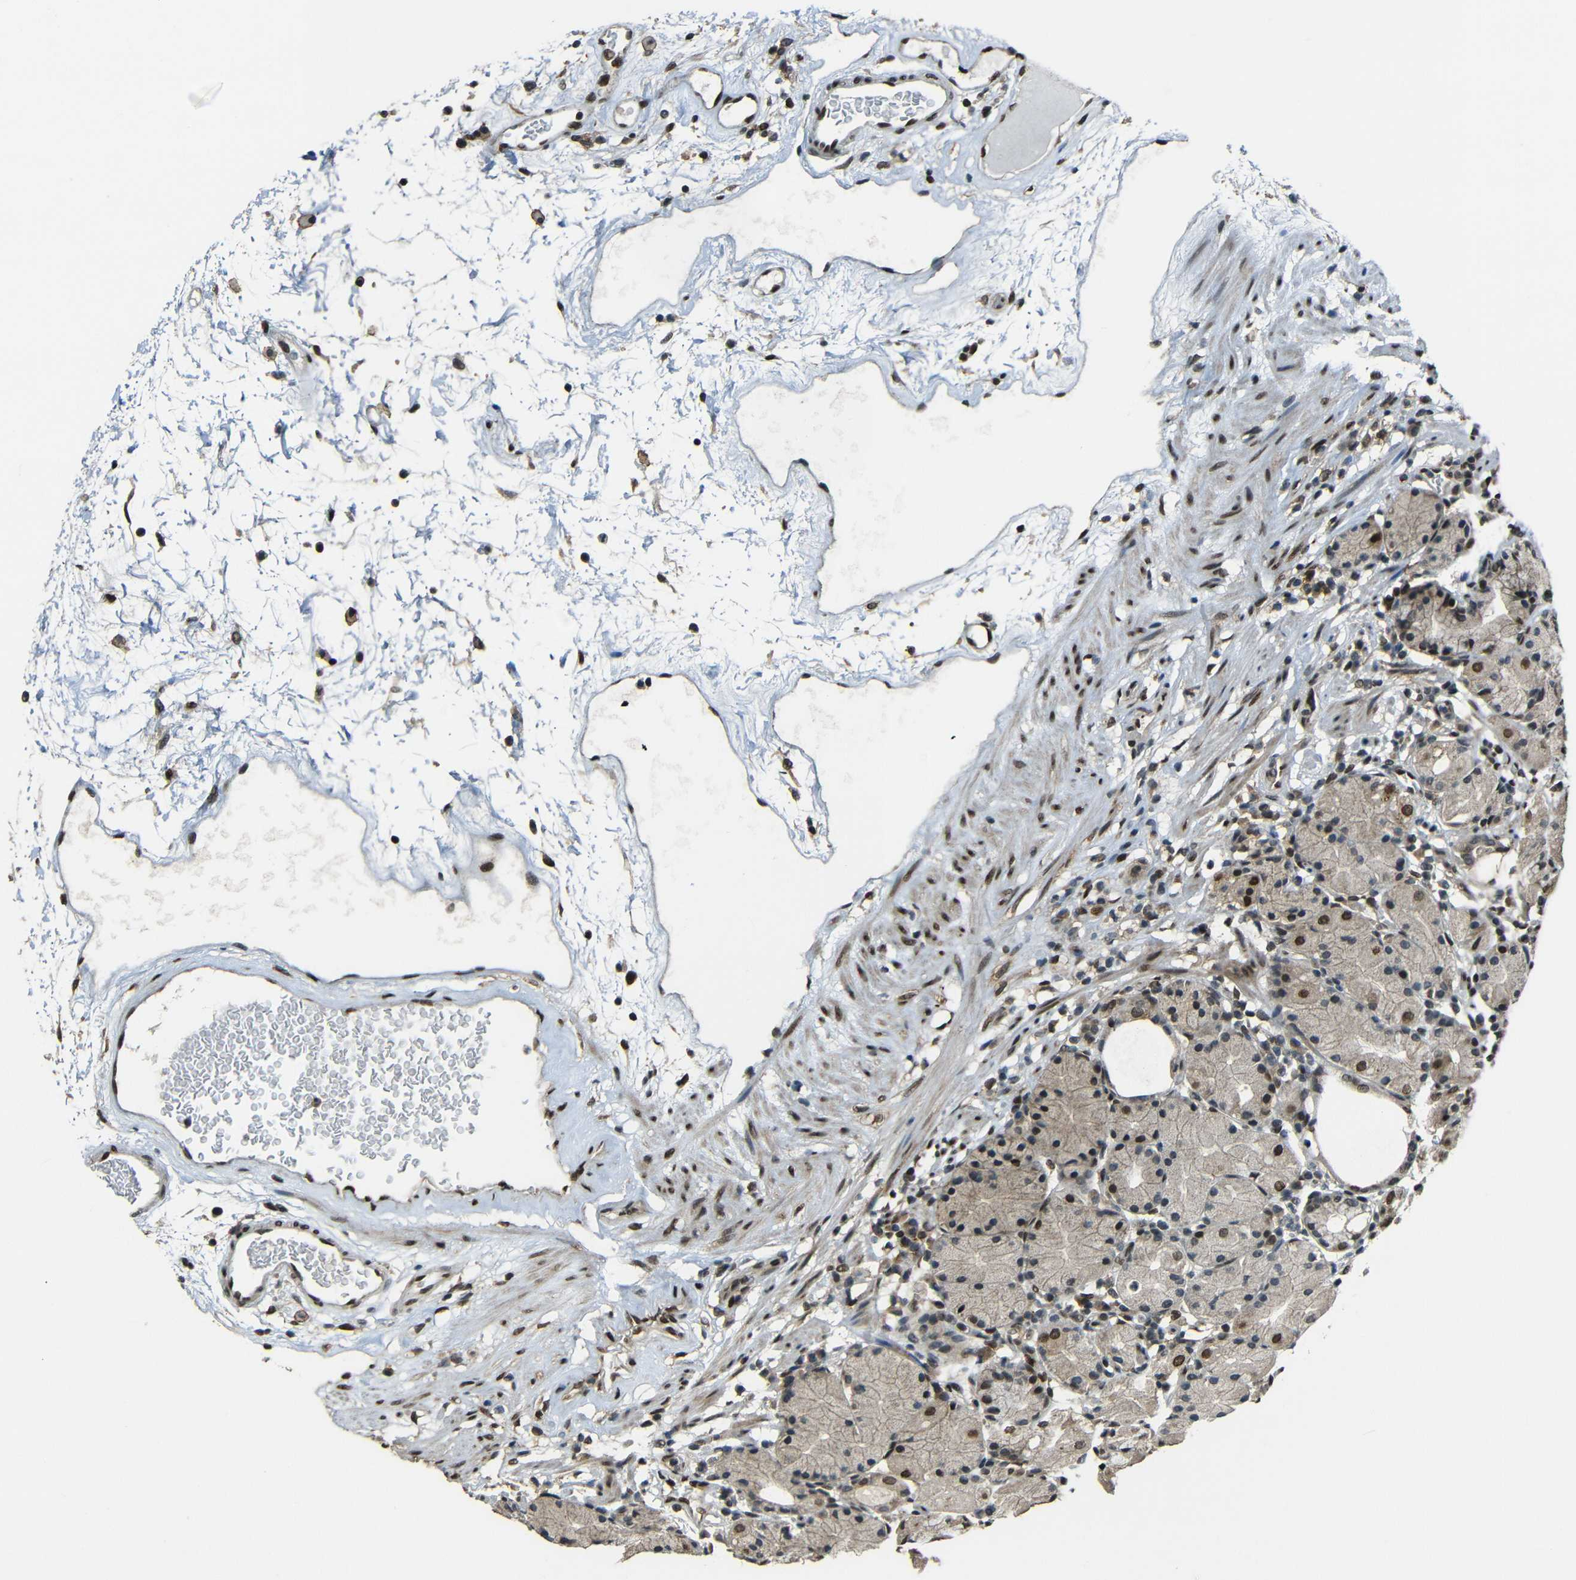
{"staining": {"intensity": "moderate", "quantity": "25%-75%", "location": "cytoplasmic/membranous,nuclear"}, "tissue": "stomach", "cell_type": "Glandular cells", "image_type": "normal", "snomed": [{"axis": "morphology", "description": "Normal tissue, NOS"}, {"axis": "topography", "description": "Stomach"}, {"axis": "topography", "description": "Stomach, lower"}], "caption": "High-power microscopy captured an immunohistochemistry photomicrograph of benign stomach, revealing moderate cytoplasmic/membranous,nuclear expression in approximately 25%-75% of glandular cells.", "gene": "PSIP1", "patient": {"sex": "female", "age": 75}}